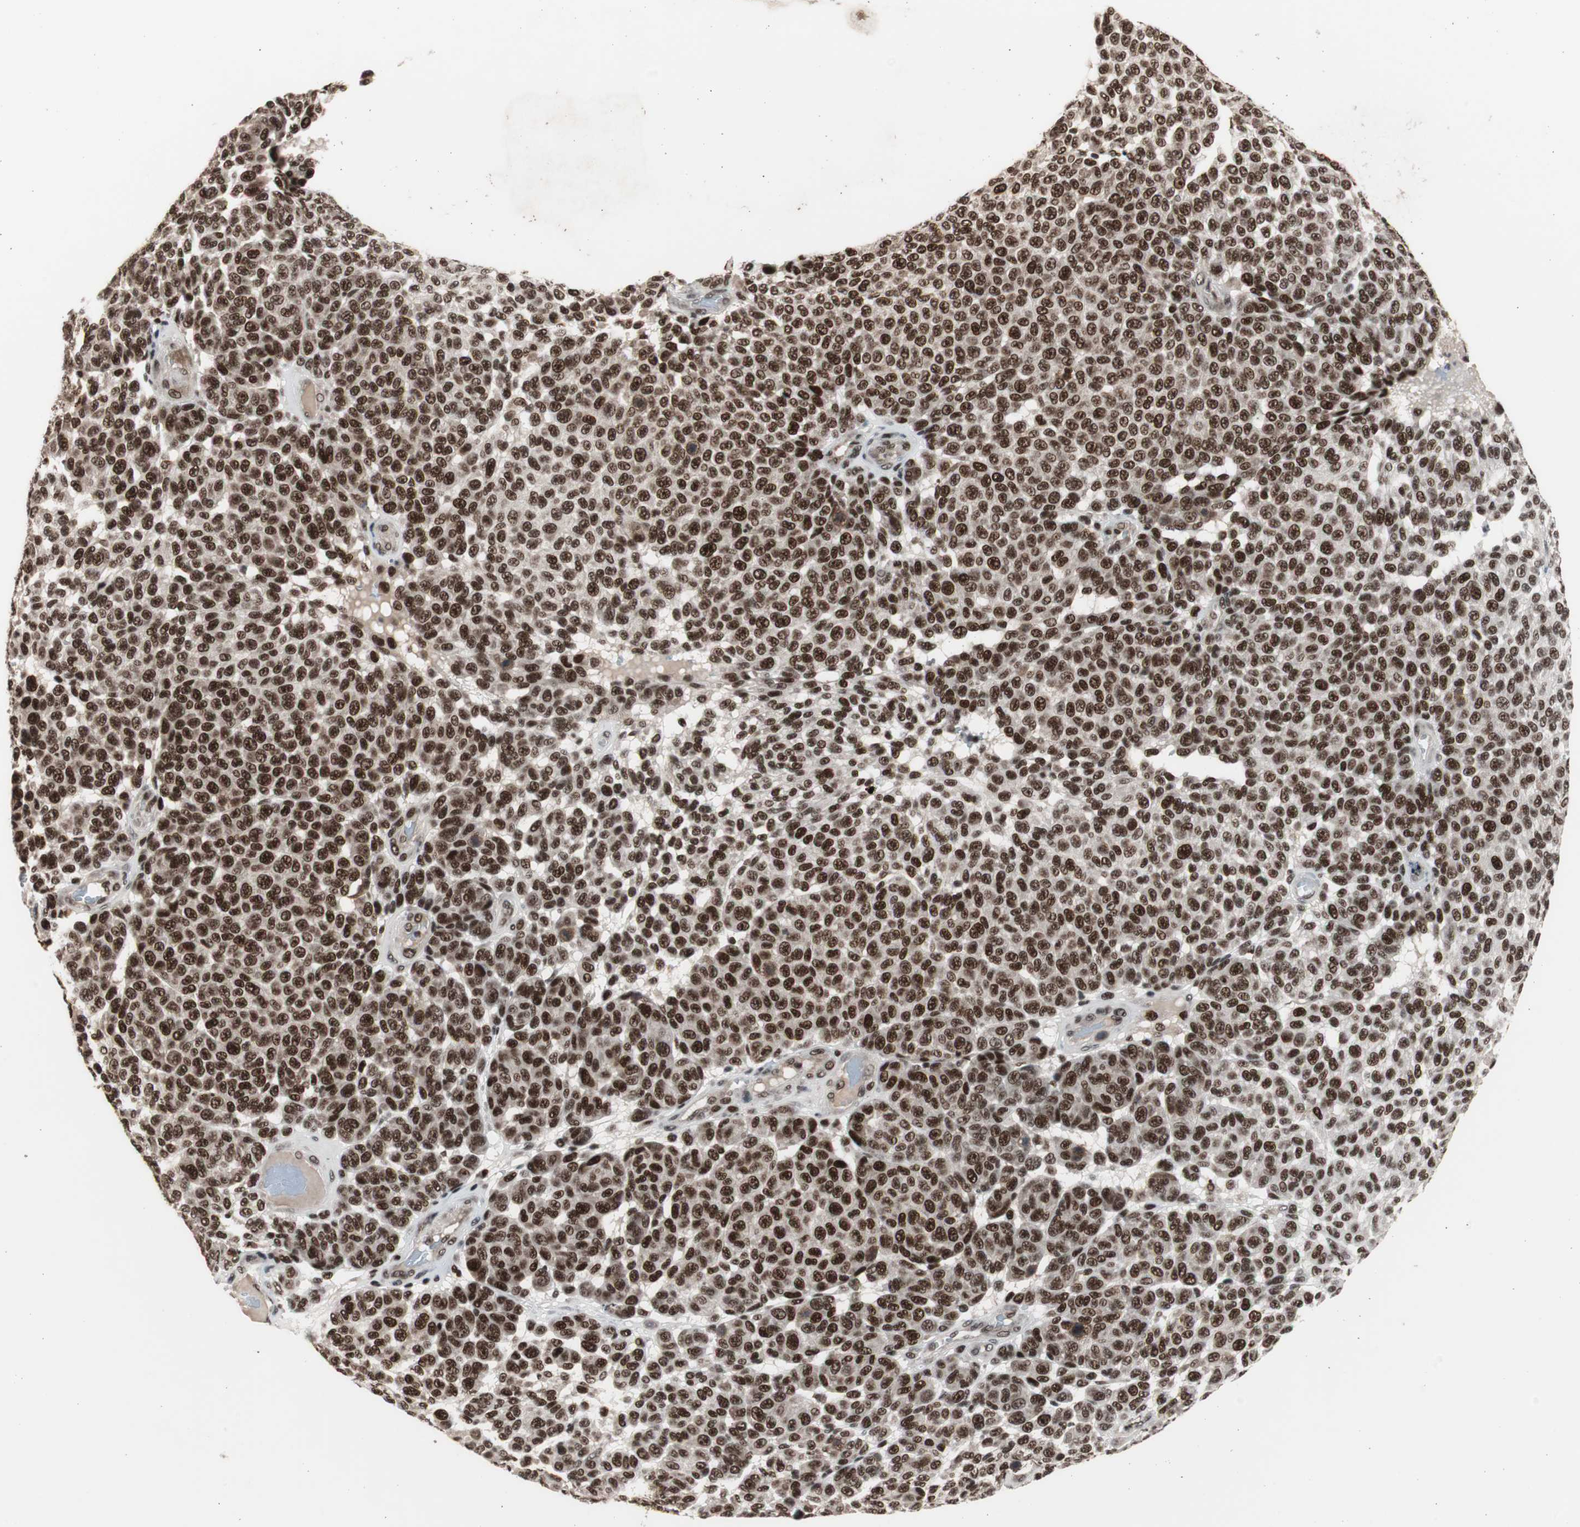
{"staining": {"intensity": "strong", "quantity": ">75%", "location": "nuclear"}, "tissue": "melanoma", "cell_type": "Tumor cells", "image_type": "cancer", "snomed": [{"axis": "morphology", "description": "Malignant melanoma, NOS"}, {"axis": "topography", "description": "Skin"}], "caption": "Human melanoma stained with a brown dye reveals strong nuclear positive staining in about >75% of tumor cells.", "gene": "RPA1", "patient": {"sex": "male", "age": 59}}